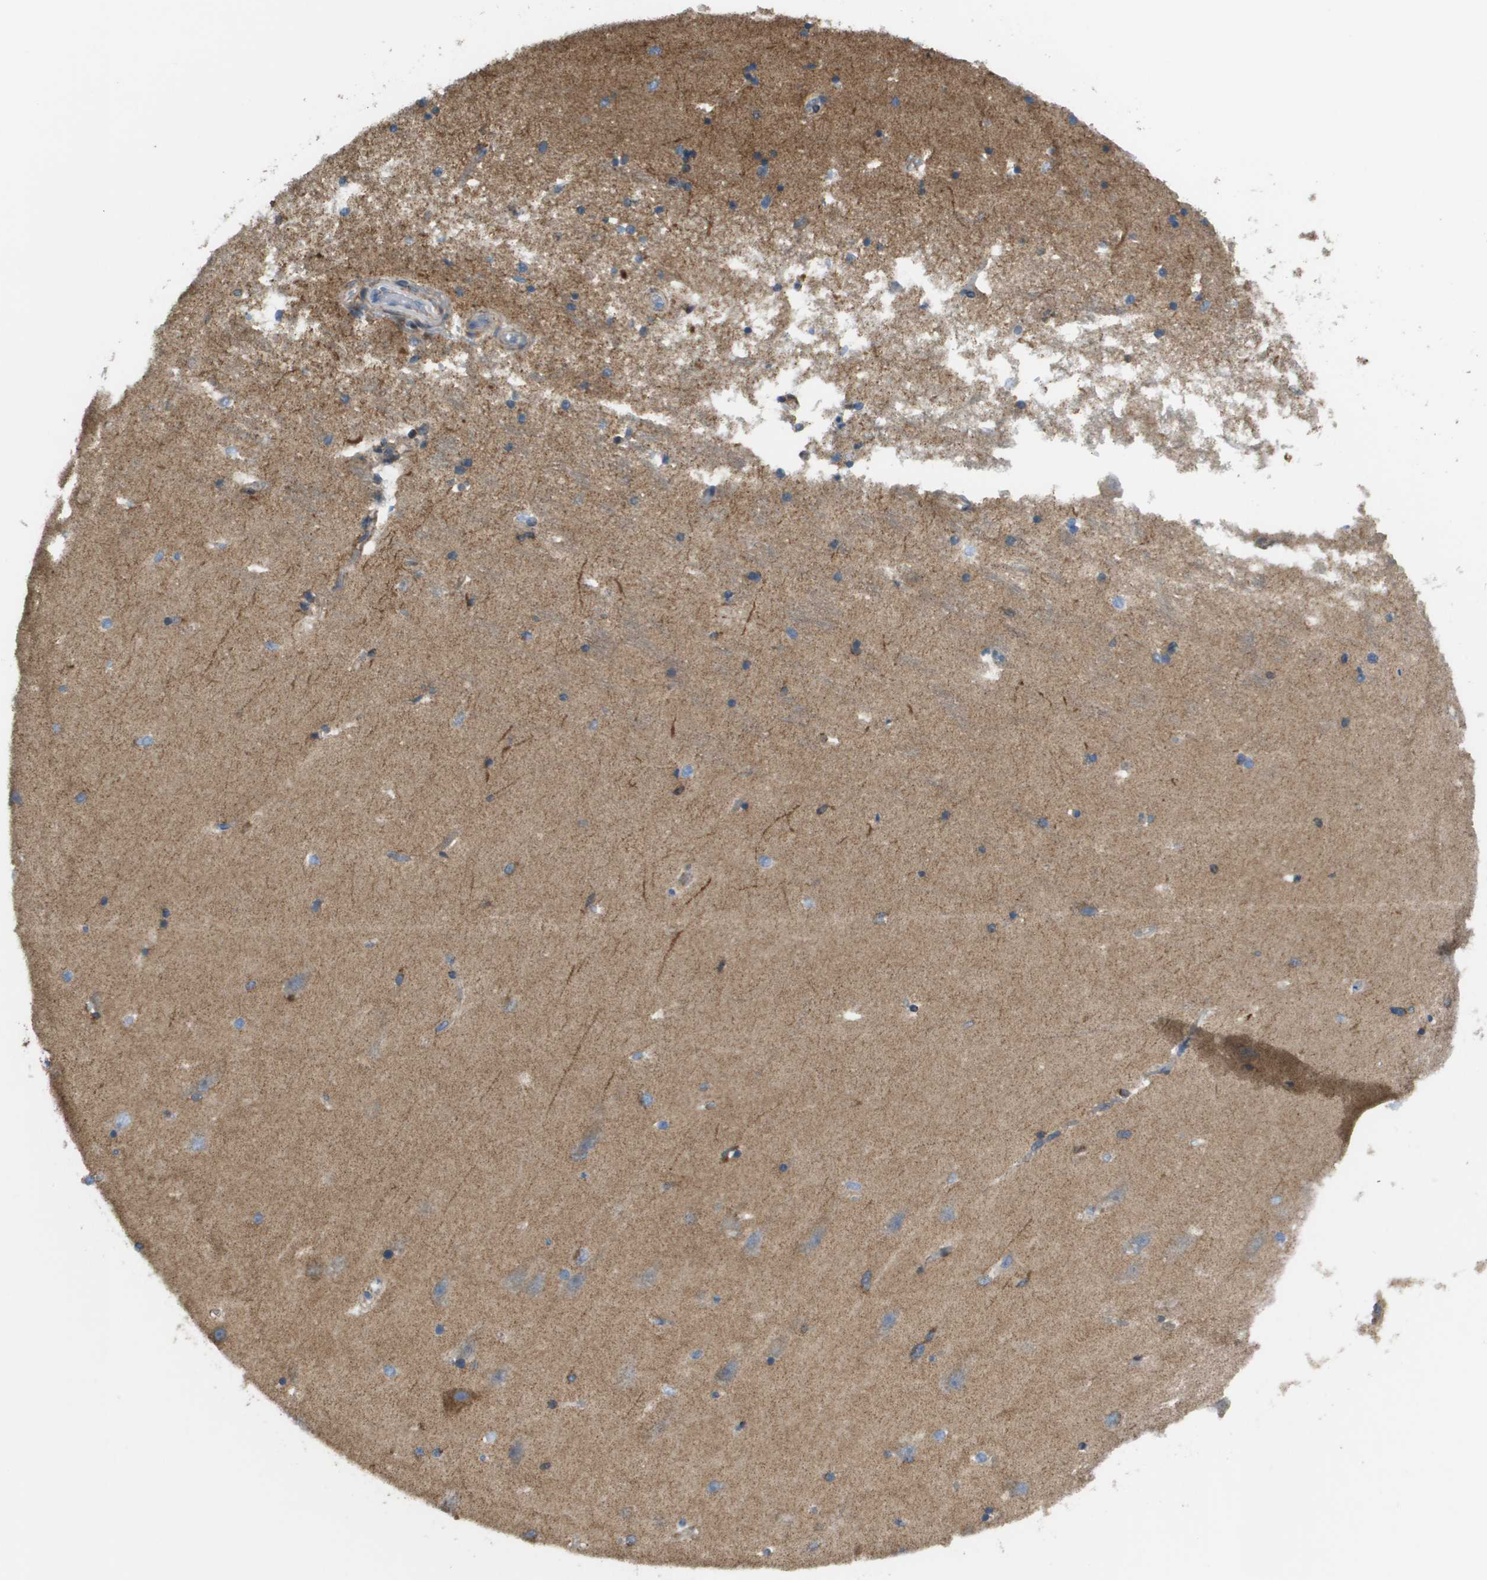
{"staining": {"intensity": "moderate", "quantity": "<25%", "location": "cytoplasmic/membranous"}, "tissue": "hippocampus", "cell_type": "Glial cells", "image_type": "normal", "snomed": [{"axis": "morphology", "description": "Normal tissue, NOS"}, {"axis": "topography", "description": "Hippocampus"}], "caption": "DAB immunohistochemical staining of normal human hippocampus reveals moderate cytoplasmic/membranous protein positivity in approximately <25% of glial cells.", "gene": "TAOK3", "patient": {"sex": "male", "age": 45}}